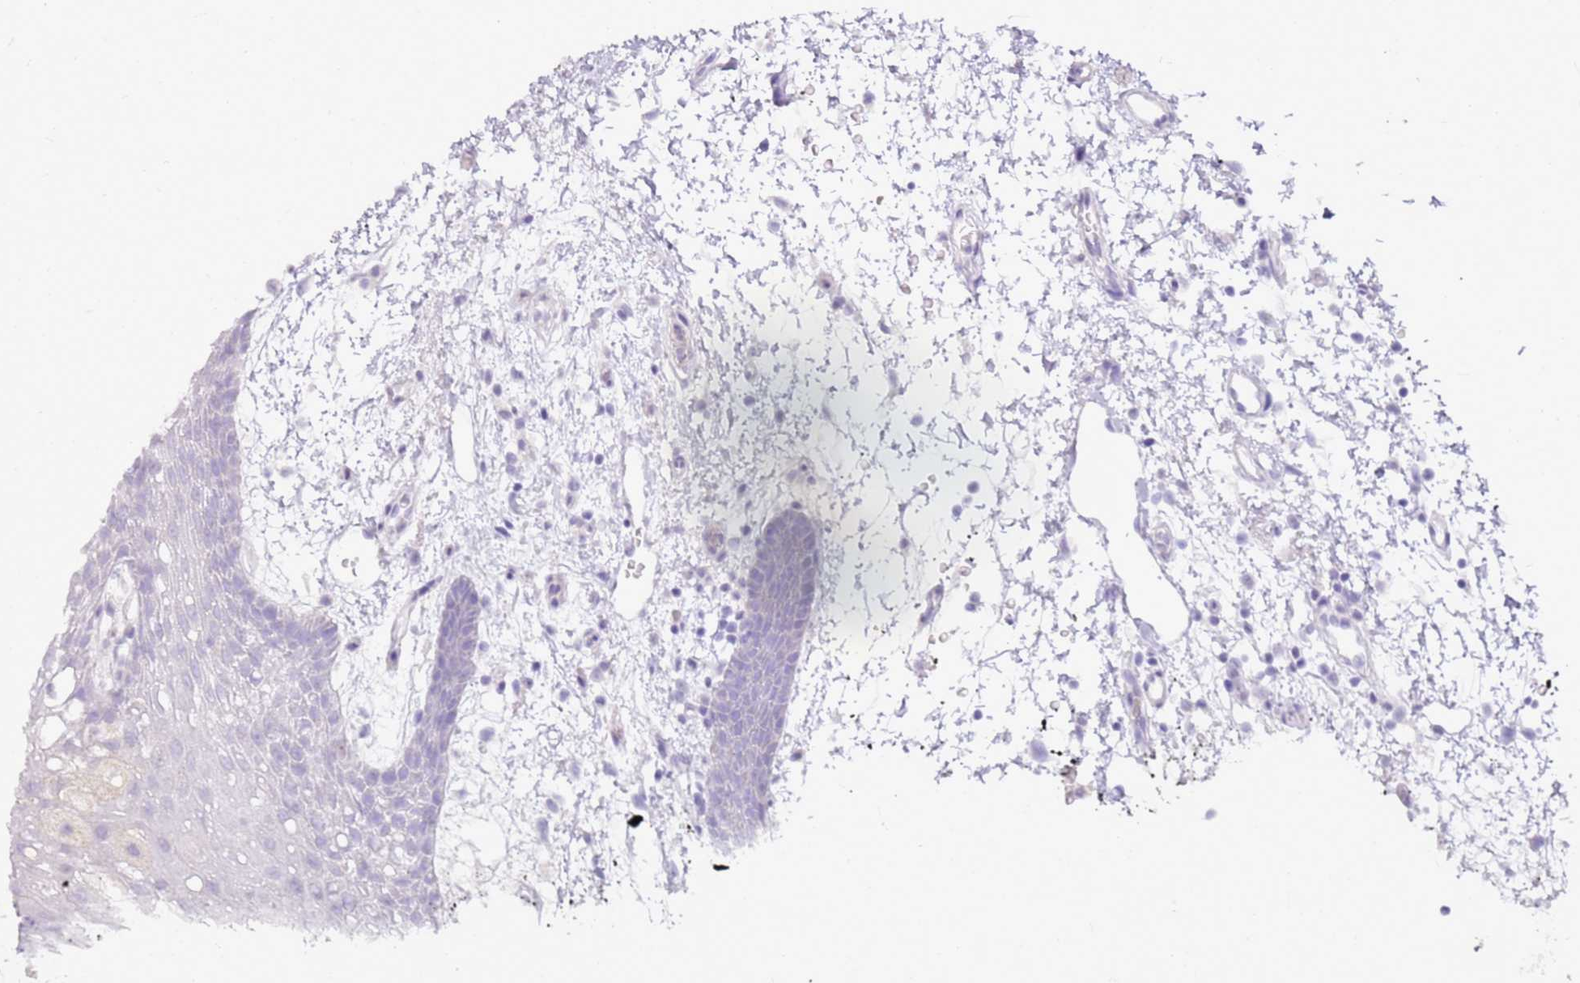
{"staining": {"intensity": "negative", "quantity": "none", "location": "none"}, "tissue": "oral mucosa", "cell_type": "Squamous epithelial cells", "image_type": "normal", "snomed": [{"axis": "morphology", "description": "Normal tissue, NOS"}, {"axis": "topography", "description": "Oral tissue"}, {"axis": "topography", "description": "Tounge, NOS"}], "caption": "IHC image of benign oral mucosa: oral mucosa stained with DAB exhibits no significant protein expression in squamous epithelial cells.", "gene": "FABP2", "patient": {"sex": "female", "age": 59}}